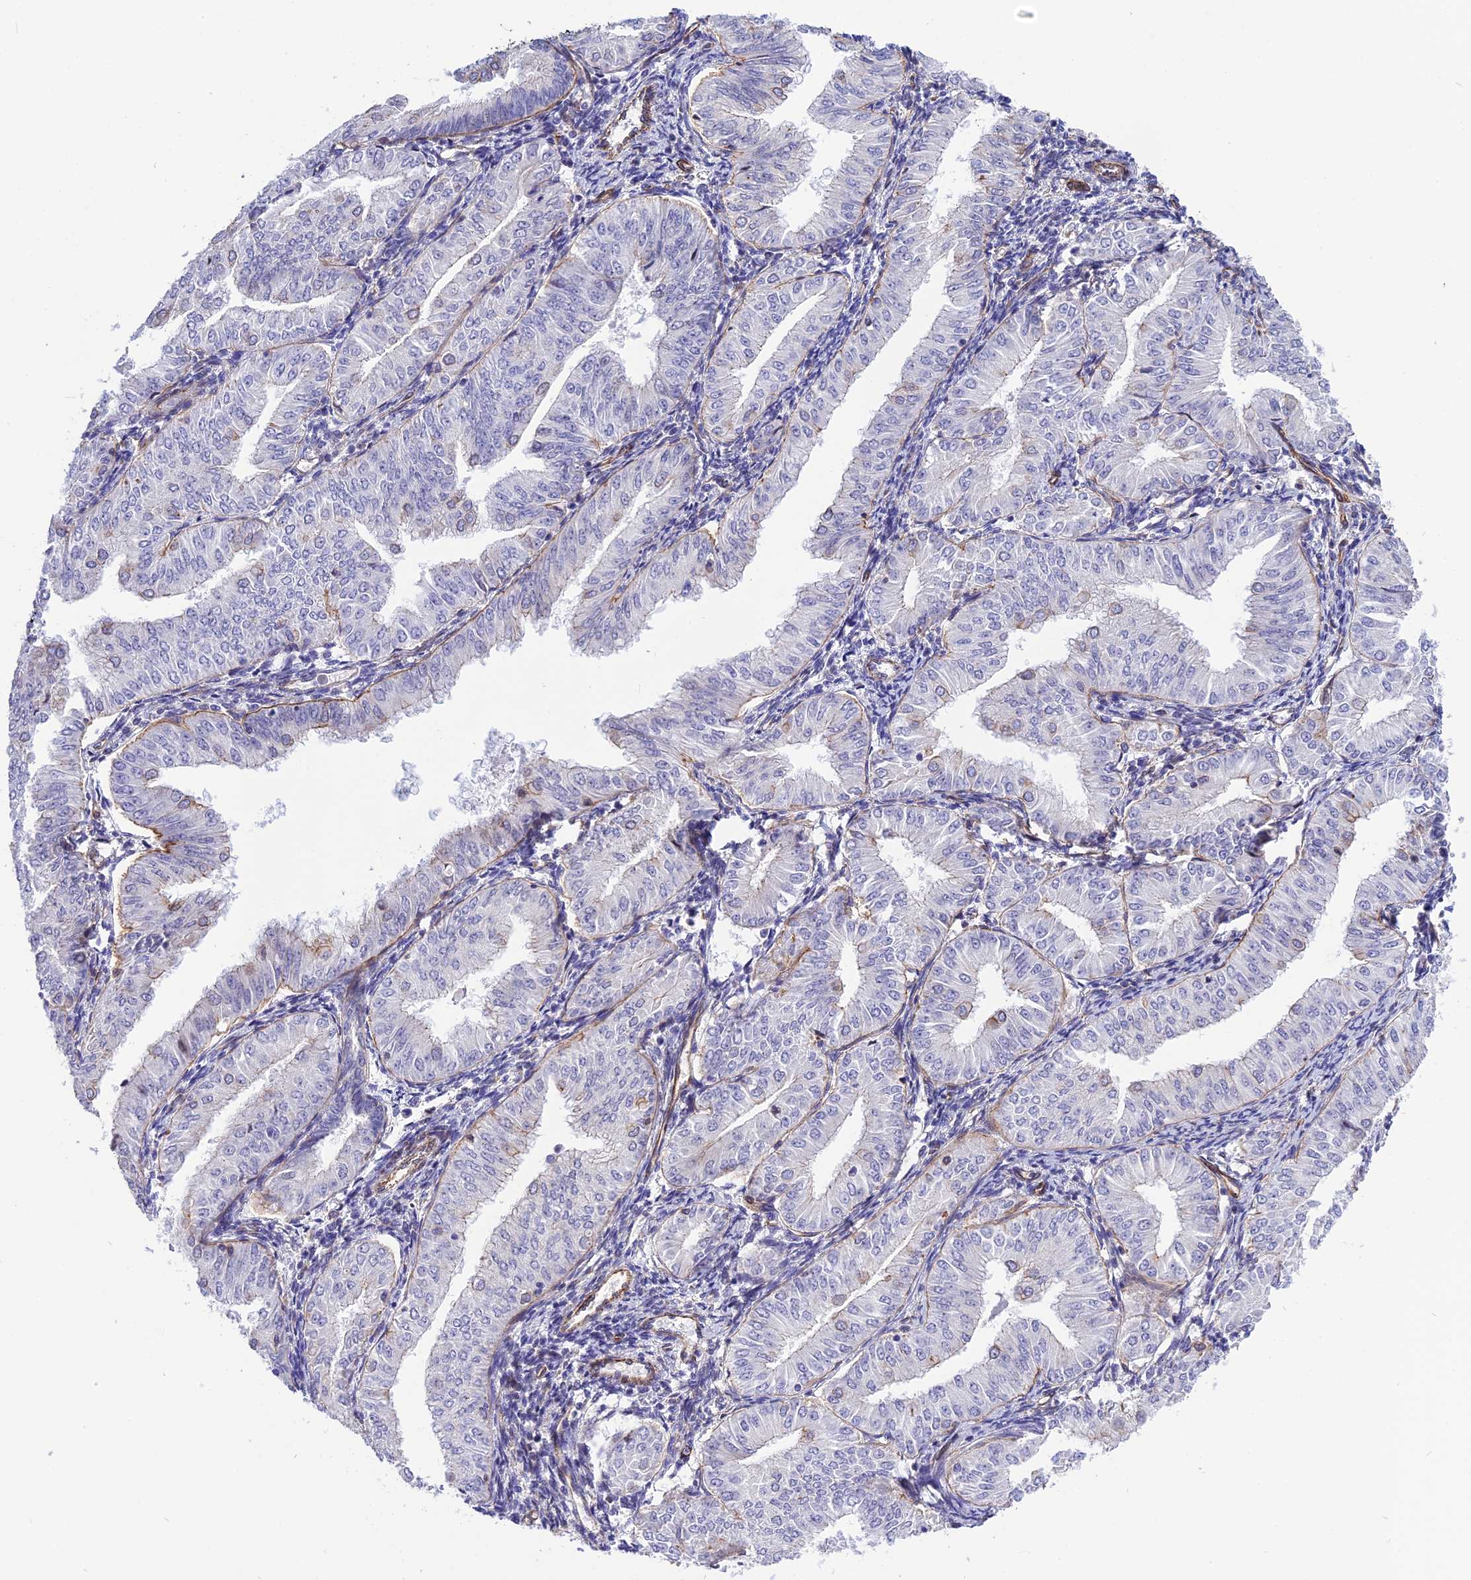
{"staining": {"intensity": "negative", "quantity": "none", "location": "none"}, "tissue": "endometrial cancer", "cell_type": "Tumor cells", "image_type": "cancer", "snomed": [{"axis": "morphology", "description": "Normal tissue, NOS"}, {"axis": "morphology", "description": "Adenocarcinoma, NOS"}, {"axis": "topography", "description": "Endometrium"}], "caption": "DAB (3,3'-diaminobenzidine) immunohistochemical staining of human endometrial cancer (adenocarcinoma) shows no significant staining in tumor cells.", "gene": "R3HDM4", "patient": {"sex": "female", "age": 53}}